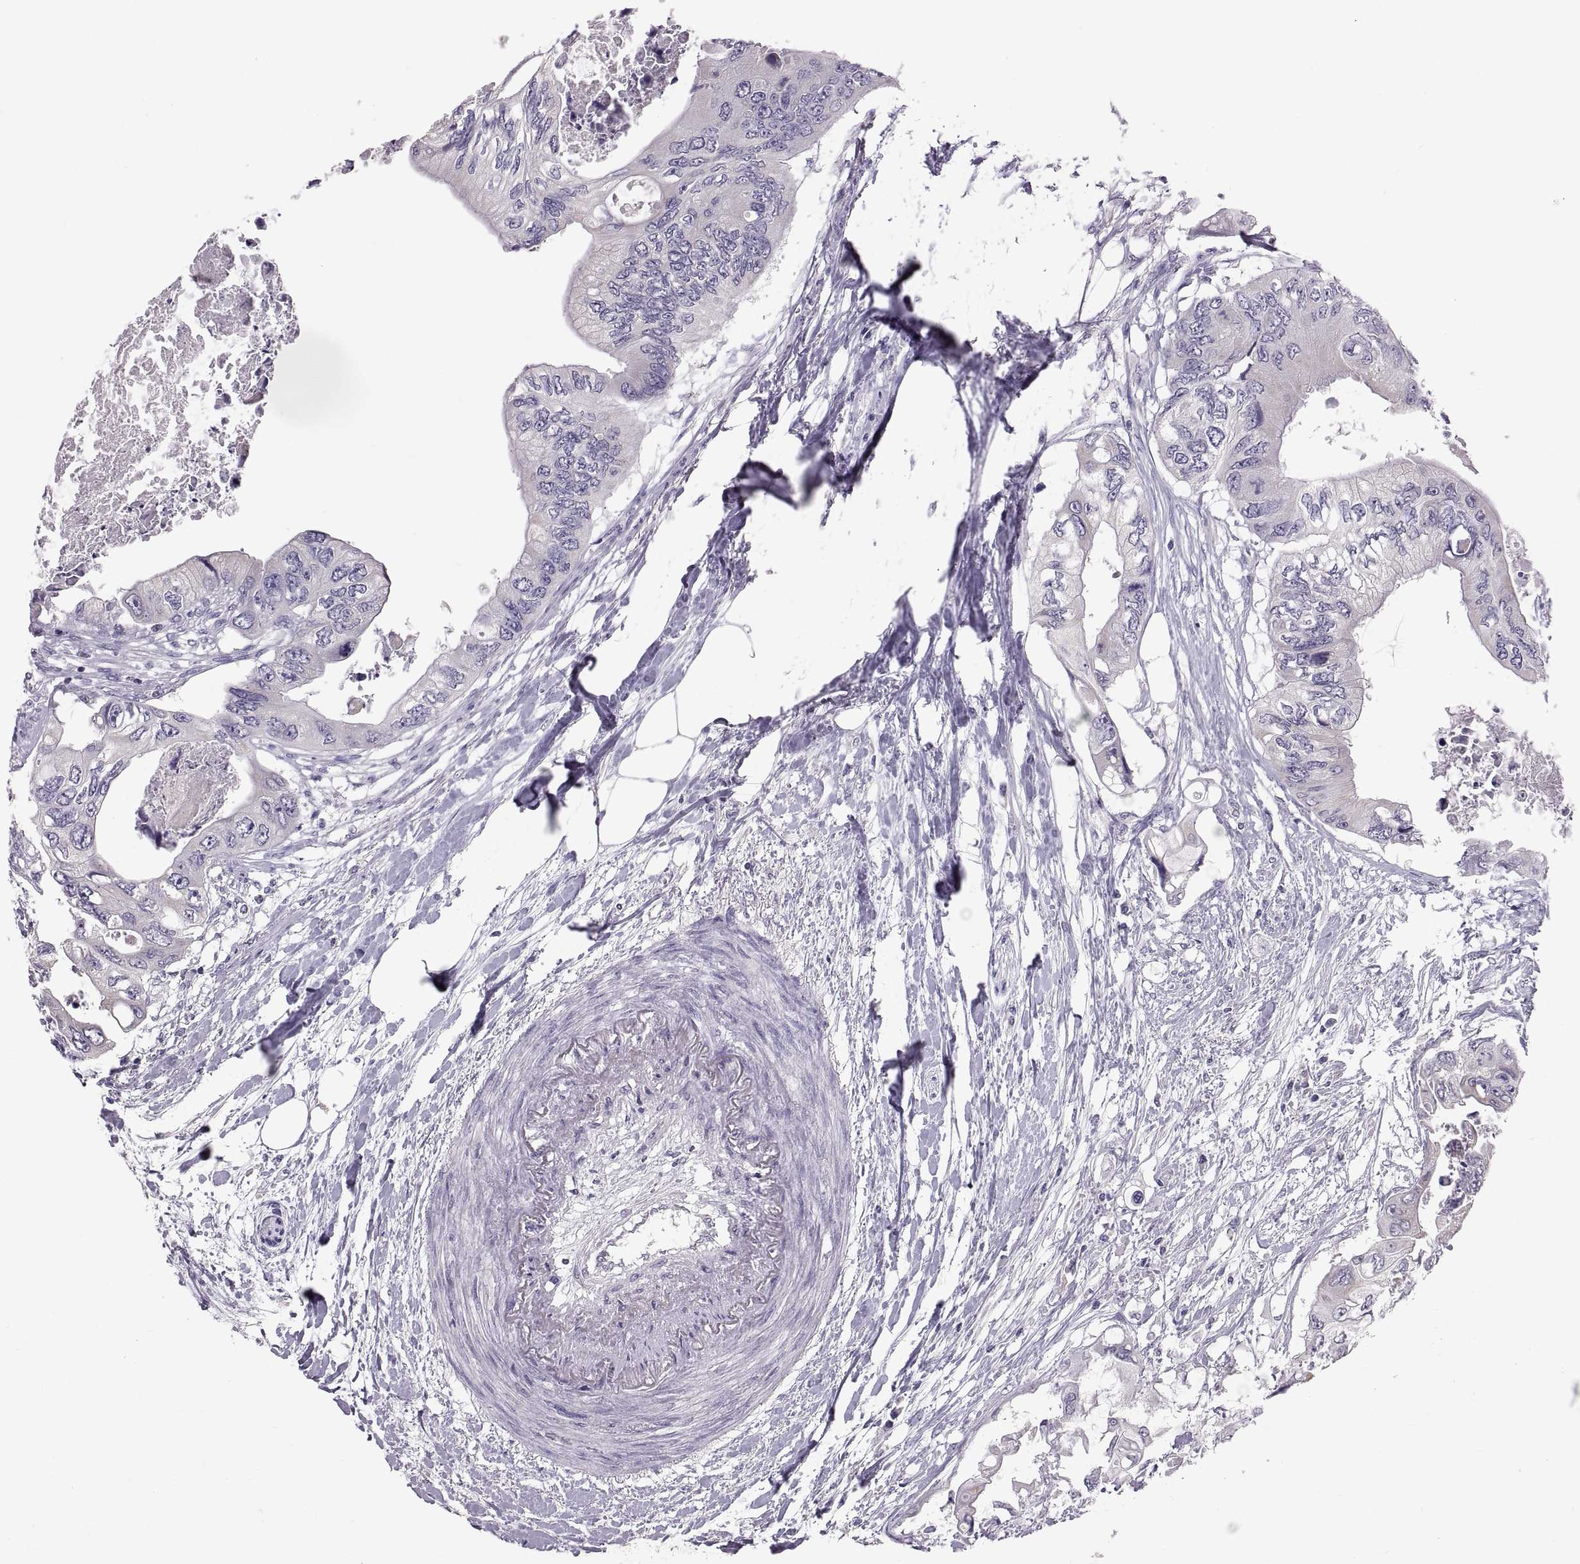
{"staining": {"intensity": "negative", "quantity": "none", "location": "none"}, "tissue": "colorectal cancer", "cell_type": "Tumor cells", "image_type": "cancer", "snomed": [{"axis": "morphology", "description": "Adenocarcinoma, NOS"}, {"axis": "topography", "description": "Rectum"}], "caption": "Tumor cells show no significant protein expression in colorectal cancer (adenocarcinoma). The staining is performed using DAB brown chromogen with nuclei counter-stained in using hematoxylin.", "gene": "WBP2NL", "patient": {"sex": "male", "age": 63}}